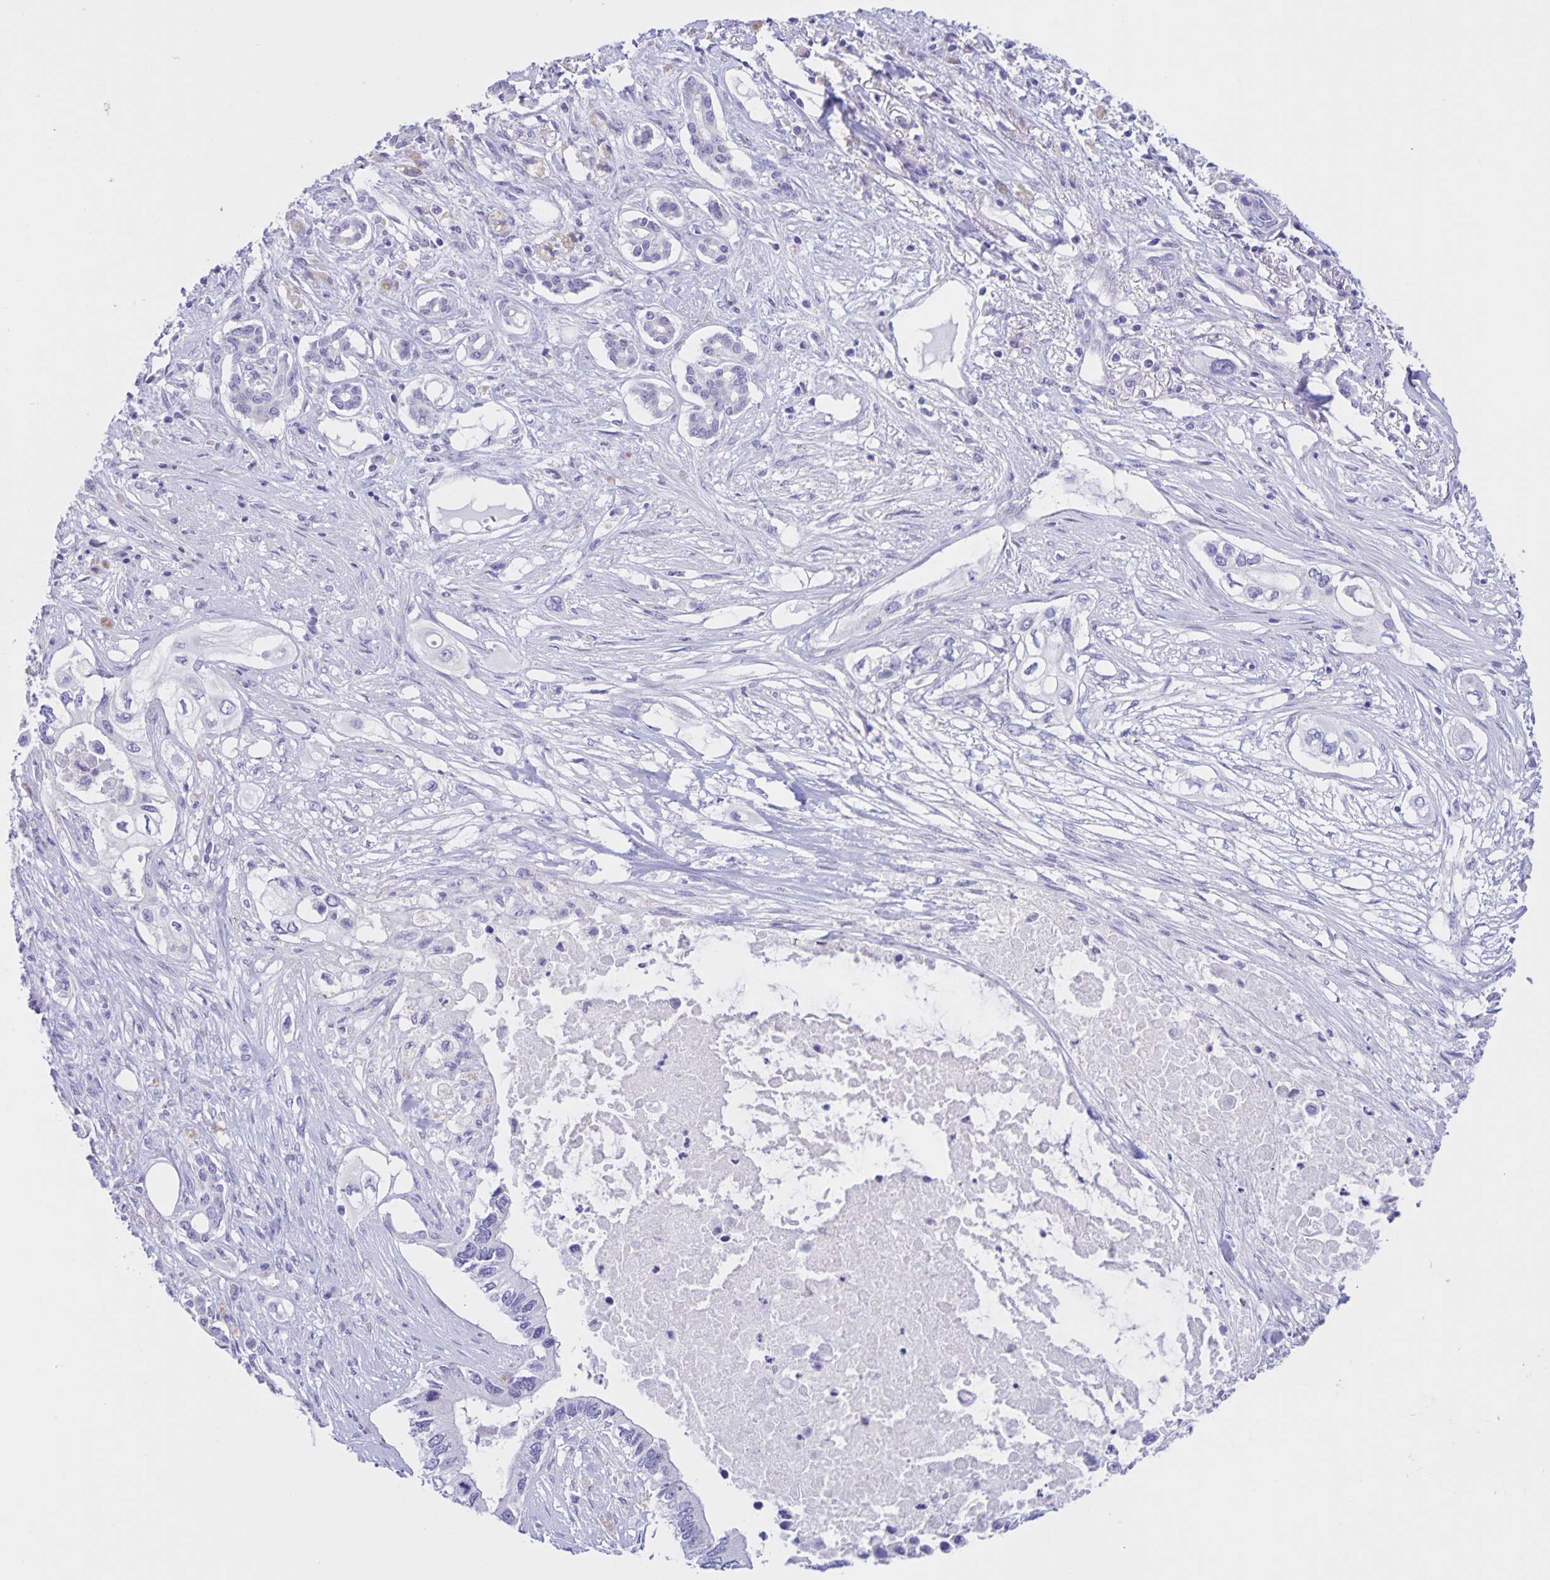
{"staining": {"intensity": "negative", "quantity": "none", "location": "none"}, "tissue": "pancreatic cancer", "cell_type": "Tumor cells", "image_type": "cancer", "snomed": [{"axis": "morphology", "description": "Adenocarcinoma, NOS"}, {"axis": "topography", "description": "Pancreas"}], "caption": "Tumor cells show no significant expression in pancreatic cancer.", "gene": "DMGDH", "patient": {"sex": "female", "age": 63}}